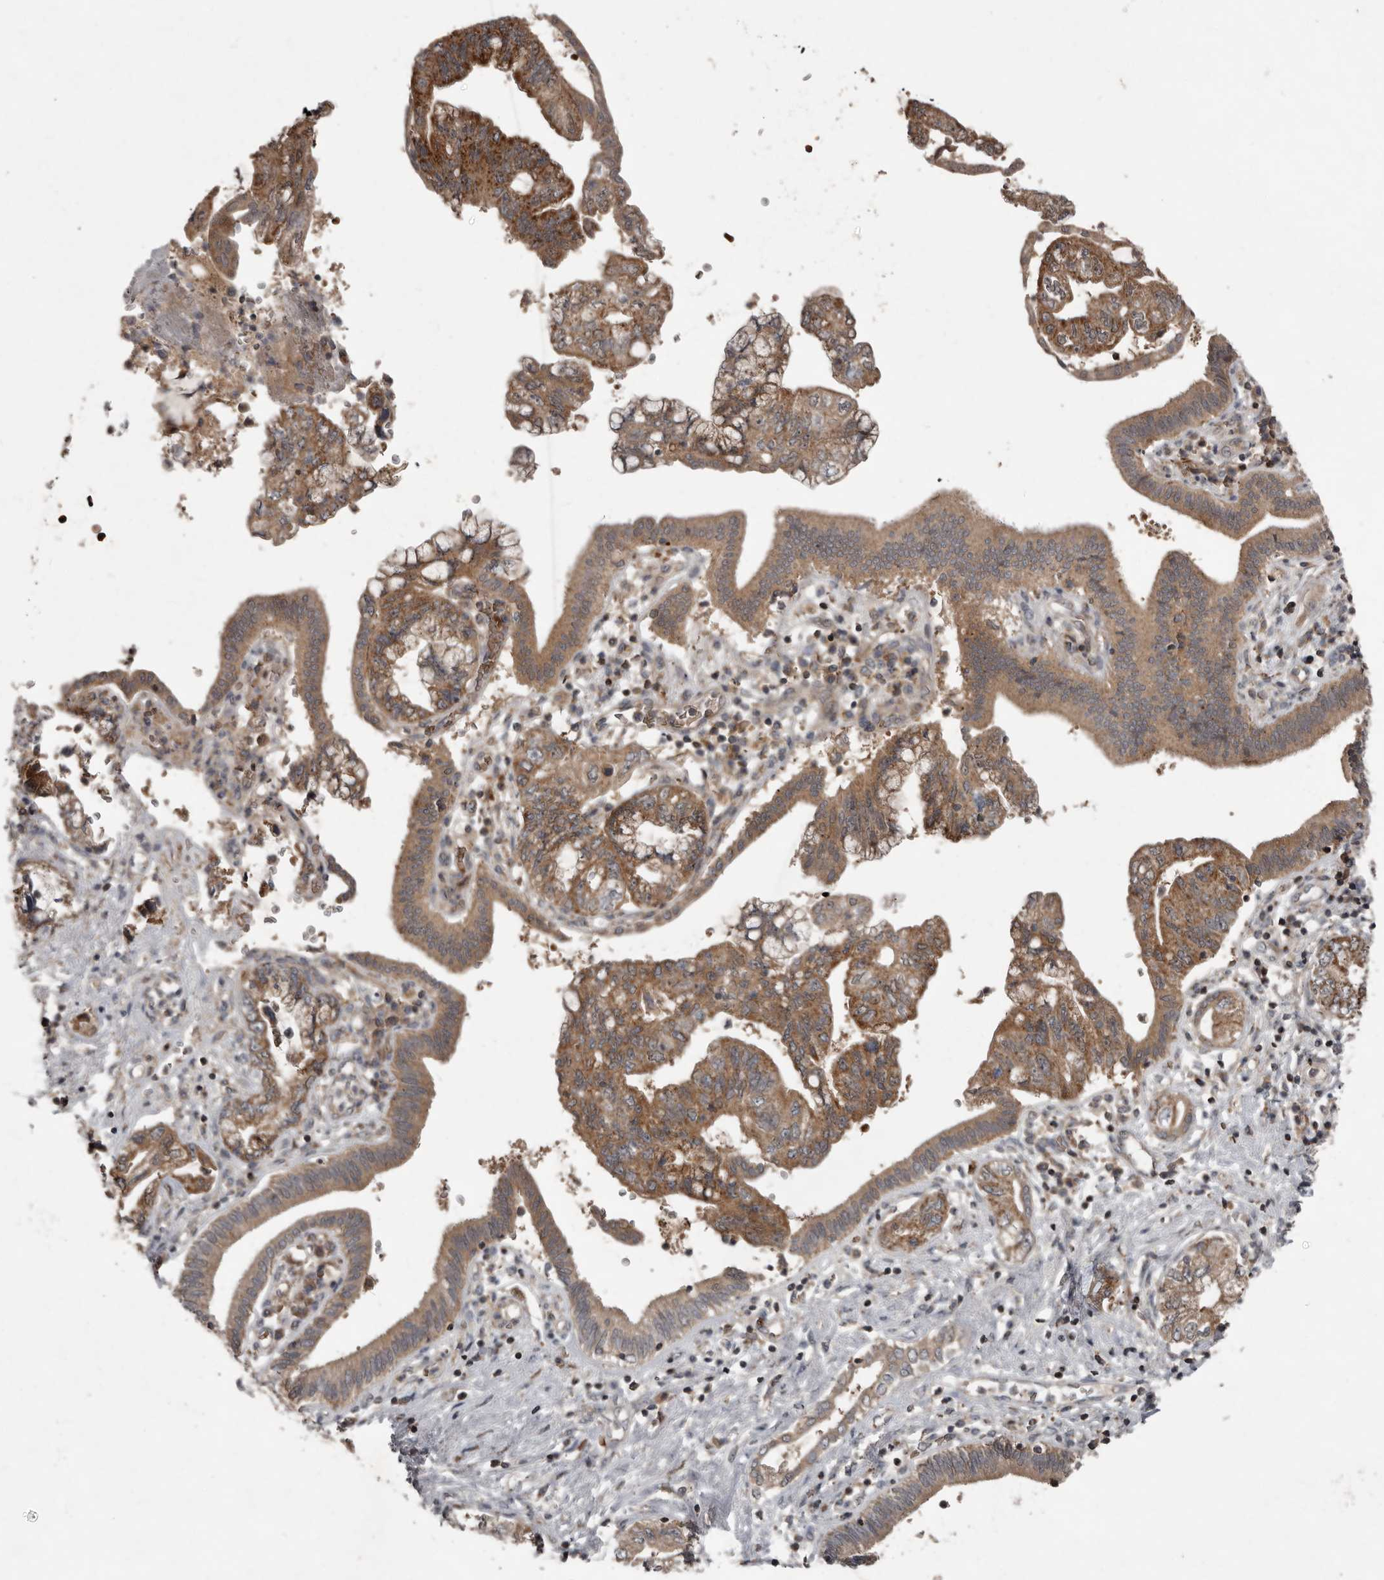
{"staining": {"intensity": "moderate", "quantity": ">75%", "location": "cytoplasmic/membranous"}, "tissue": "pancreatic cancer", "cell_type": "Tumor cells", "image_type": "cancer", "snomed": [{"axis": "morphology", "description": "Adenocarcinoma, NOS"}, {"axis": "topography", "description": "Pancreas"}], "caption": "Immunohistochemical staining of pancreatic cancer (adenocarcinoma) shows medium levels of moderate cytoplasmic/membranous expression in approximately >75% of tumor cells. The protein of interest is stained brown, and the nuclei are stained in blue (DAB (3,3'-diaminobenzidine) IHC with brightfield microscopy, high magnification).", "gene": "FBXO31", "patient": {"sex": "female", "age": 73}}